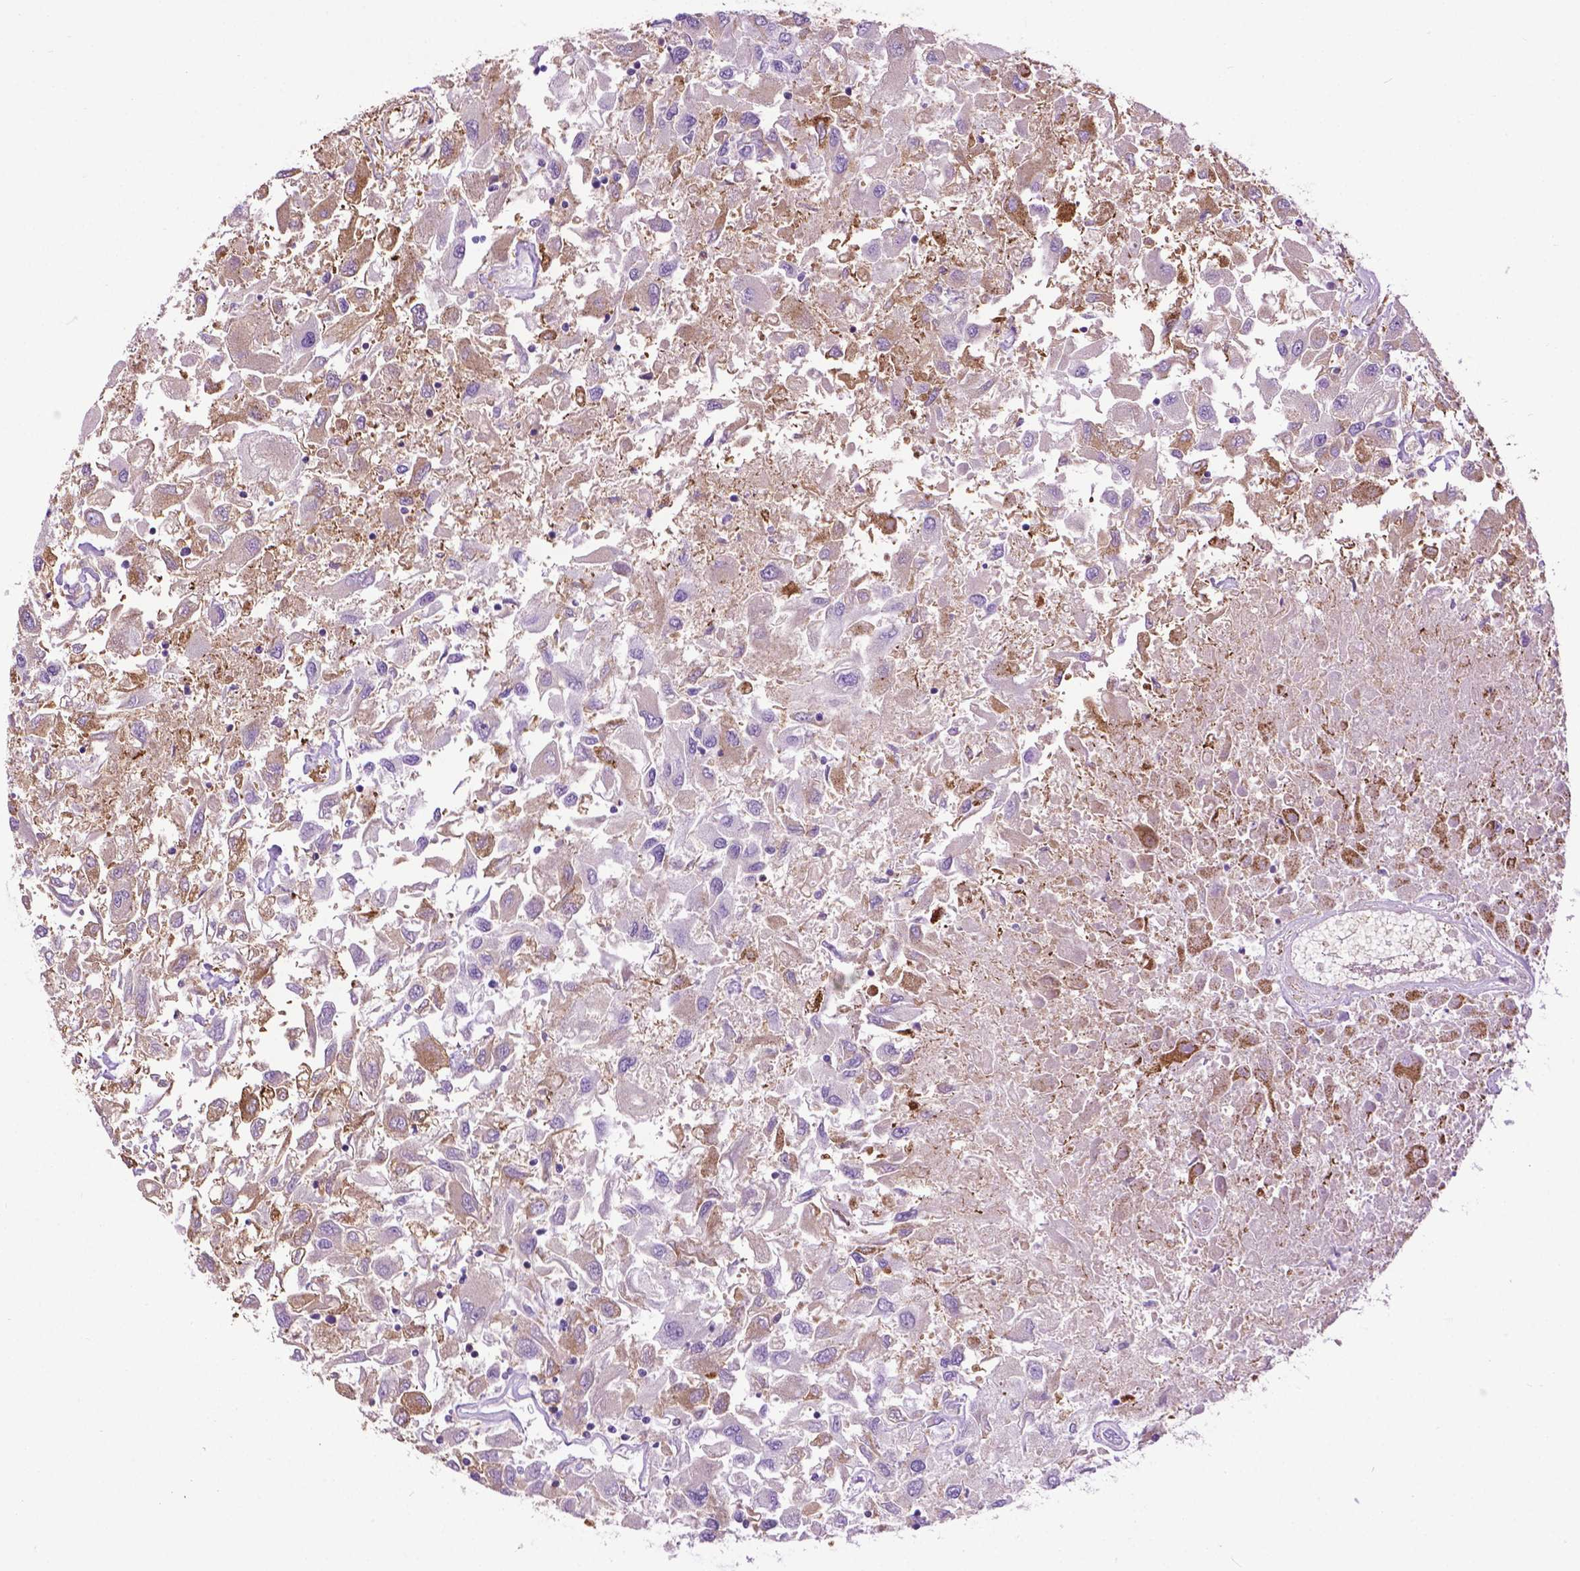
{"staining": {"intensity": "weak", "quantity": "<25%", "location": "cytoplasmic/membranous"}, "tissue": "renal cancer", "cell_type": "Tumor cells", "image_type": "cancer", "snomed": [{"axis": "morphology", "description": "Adenocarcinoma, NOS"}, {"axis": "topography", "description": "Kidney"}], "caption": "Protein analysis of adenocarcinoma (renal) exhibits no significant staining in tumor cells.", "gene": "TMEM132E", "patient": {"sex": "female", "age": 76}}